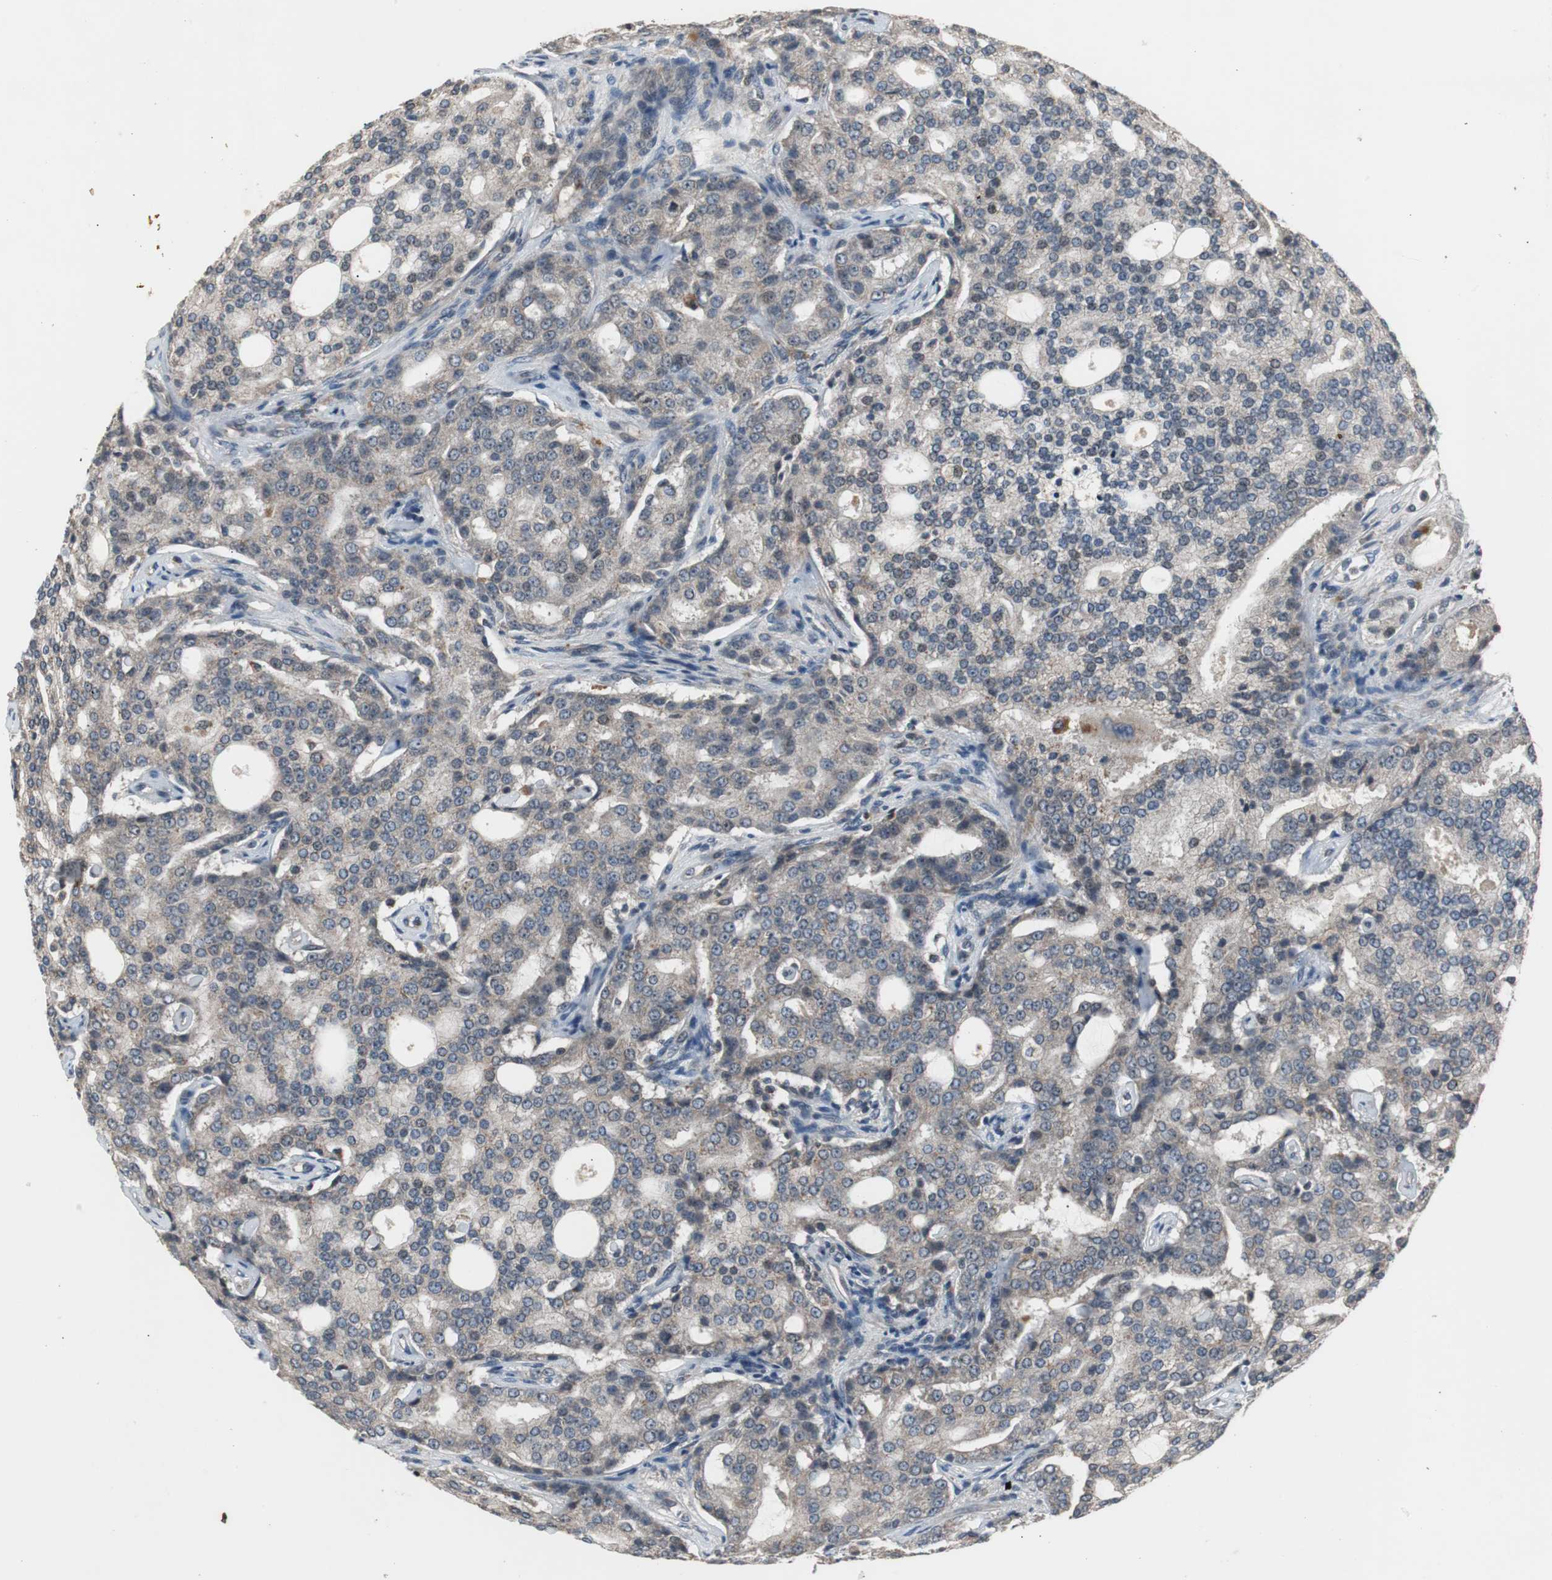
{"staining": {"intensity": "moderate", "quantity": ">75%", "location": "cytoplasmic/membranous"}, "tissue": "prostate cancer", "cell_type": "Tumor cells", "image_type": "cancer", "snomed": [{"axis": "morphology", "description": "Adenocarcinoma, High grade"}, {"axis": "topography", "description": "Prostate"}], "caption": "Moderate cytoplasmic/membranous protein positivity is present in approximately >75% of tumor cells in prostate high-grade adenocarcinoma.", "gene": "ZMPSTE24", "patient": {"sex": "male", "age": 72}}